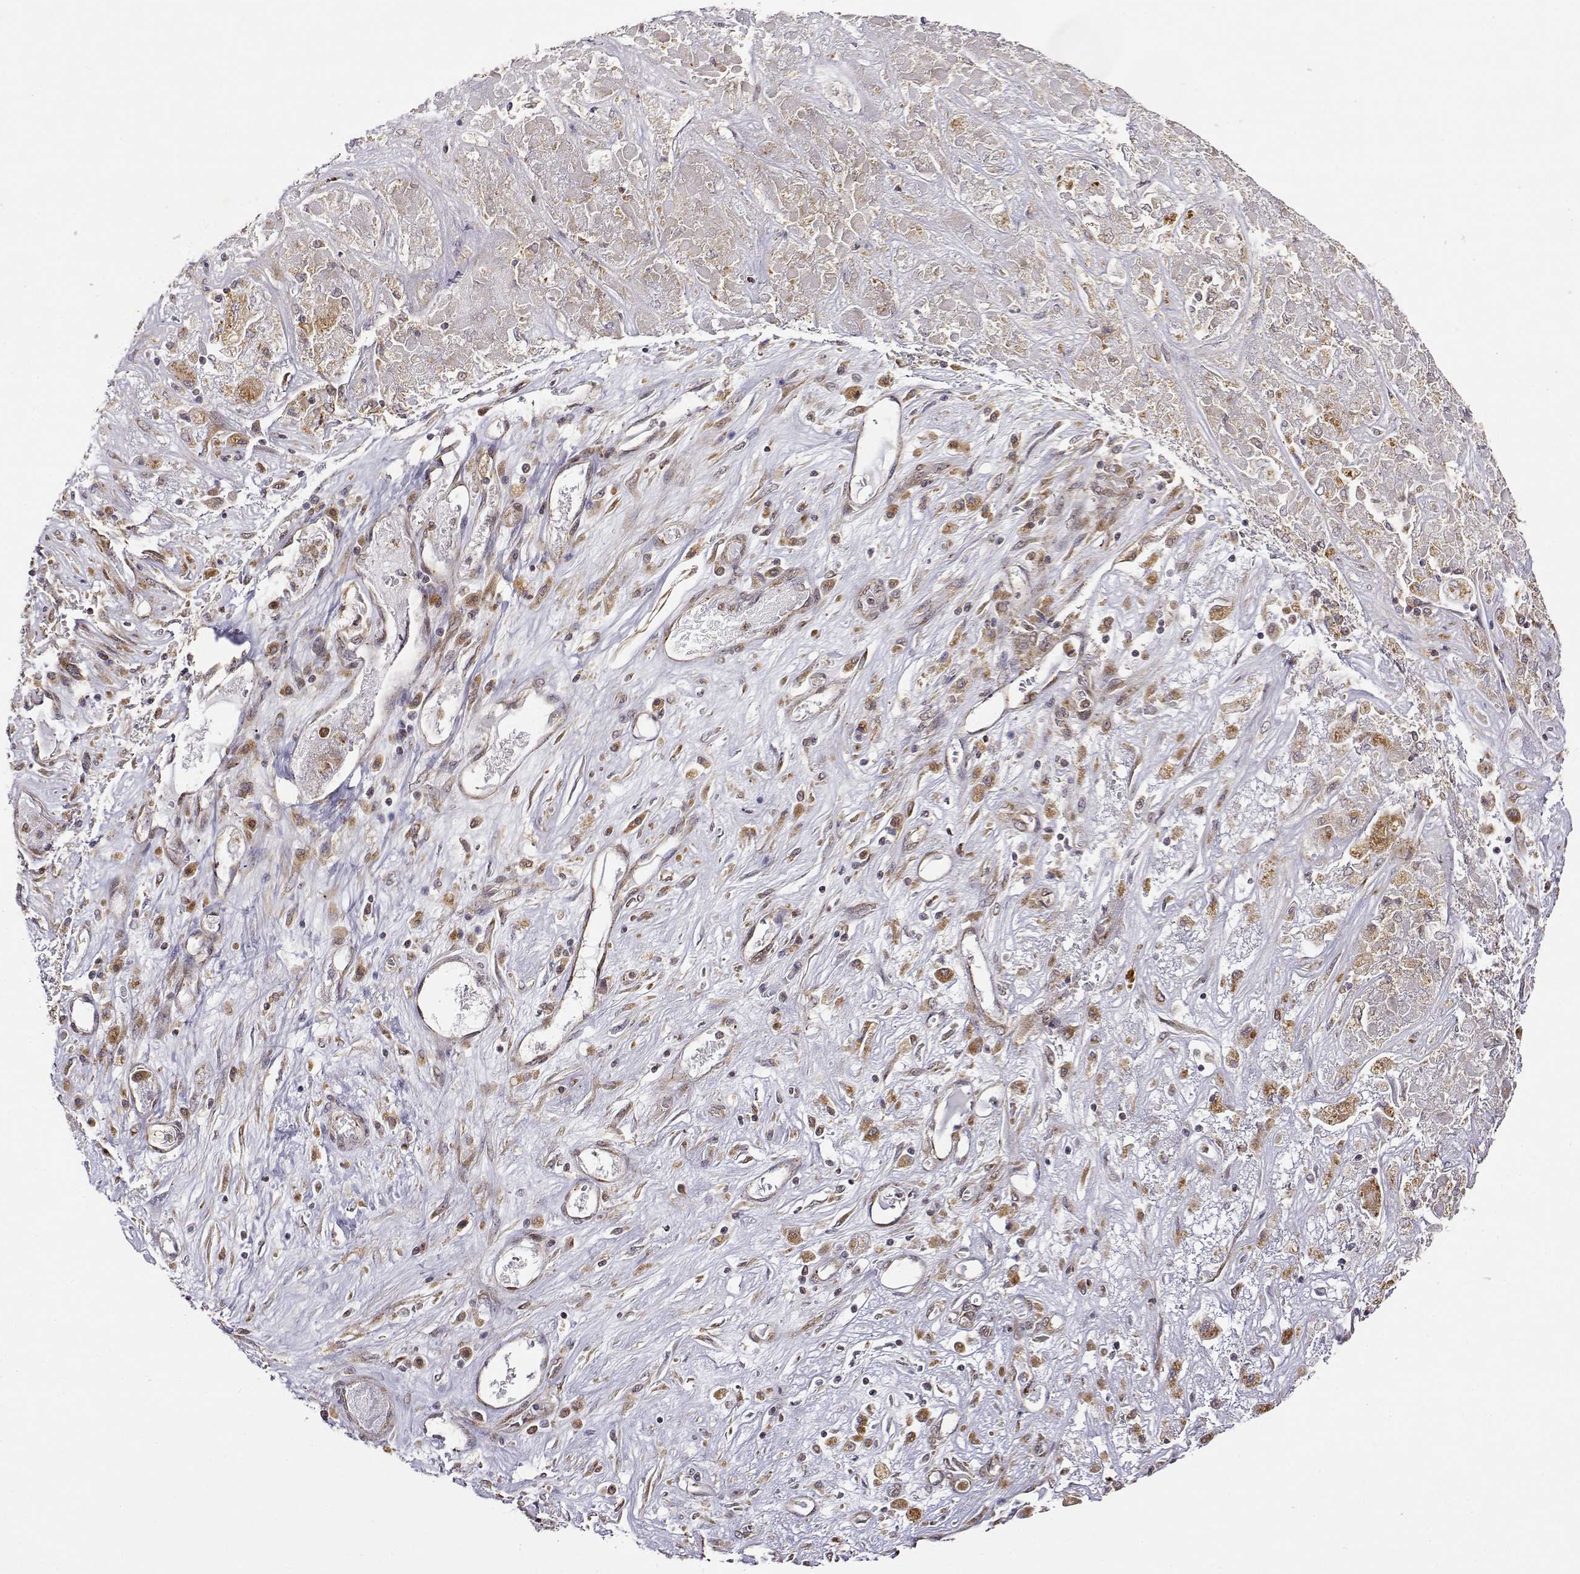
{"staining": {"intensity": "moderate", "quantity": ">75%", "location": "cytoplasmic/membranous"}, "tissue": "liver cancer", "cell_type": "Tumor cells", "image_type": "cancer", "snomed": [{"axis": "morphology", "description": "Cholangiocarcinoma"}, {"axis": "topography", "description": "Liver"}], "caption": "An immunohistochemistry photomicrograph of neoplastic tissue is shown. Protein staining in brown shows moderate cytoplasmic/membranous positivity in liver cancer within tumor cells.", "gene": "RNF13", "patient": {"sex": "female", "age": 52}}